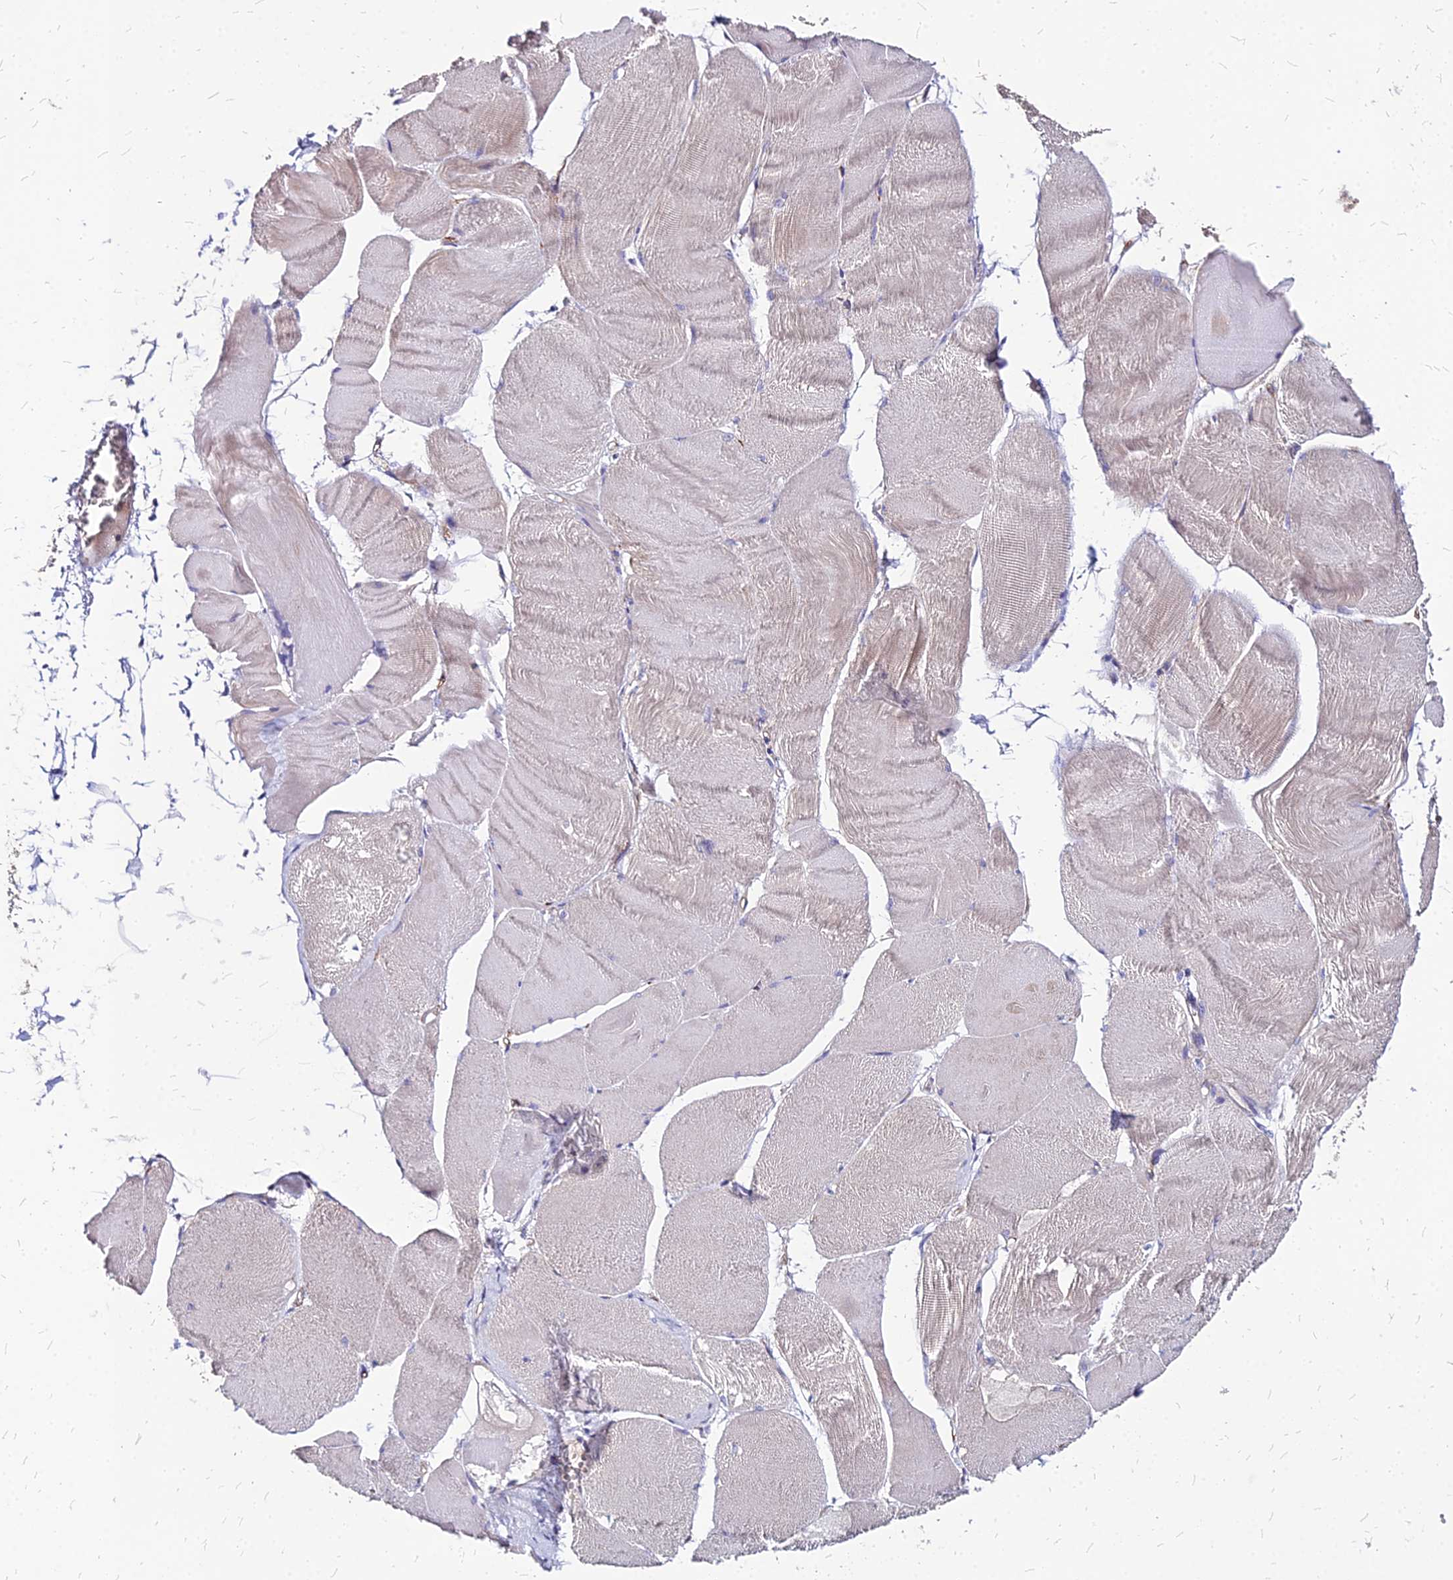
{"staining": {"intensity": "weak", "quantity": "<25%", "location": "cytoplasmic/membranous"}, "tissue": "skeletal muscle", "cell_type": "Myocytes", "image_type": "normal", "snomed": [{"axis": "morphology", "description": "Normal tissue, NOS"}, {"axis": "morphology", "description": "Basal cell carcinoma"}, {"axis": "topography", "description": "Skeletal muscle"}], "caption": "Immunohistochemical staining of normal skeletal muscle demonstrates no significant staining in myocytes.", "gene": "COMMD10", "patient": {"sex": "female", "age": 64}}